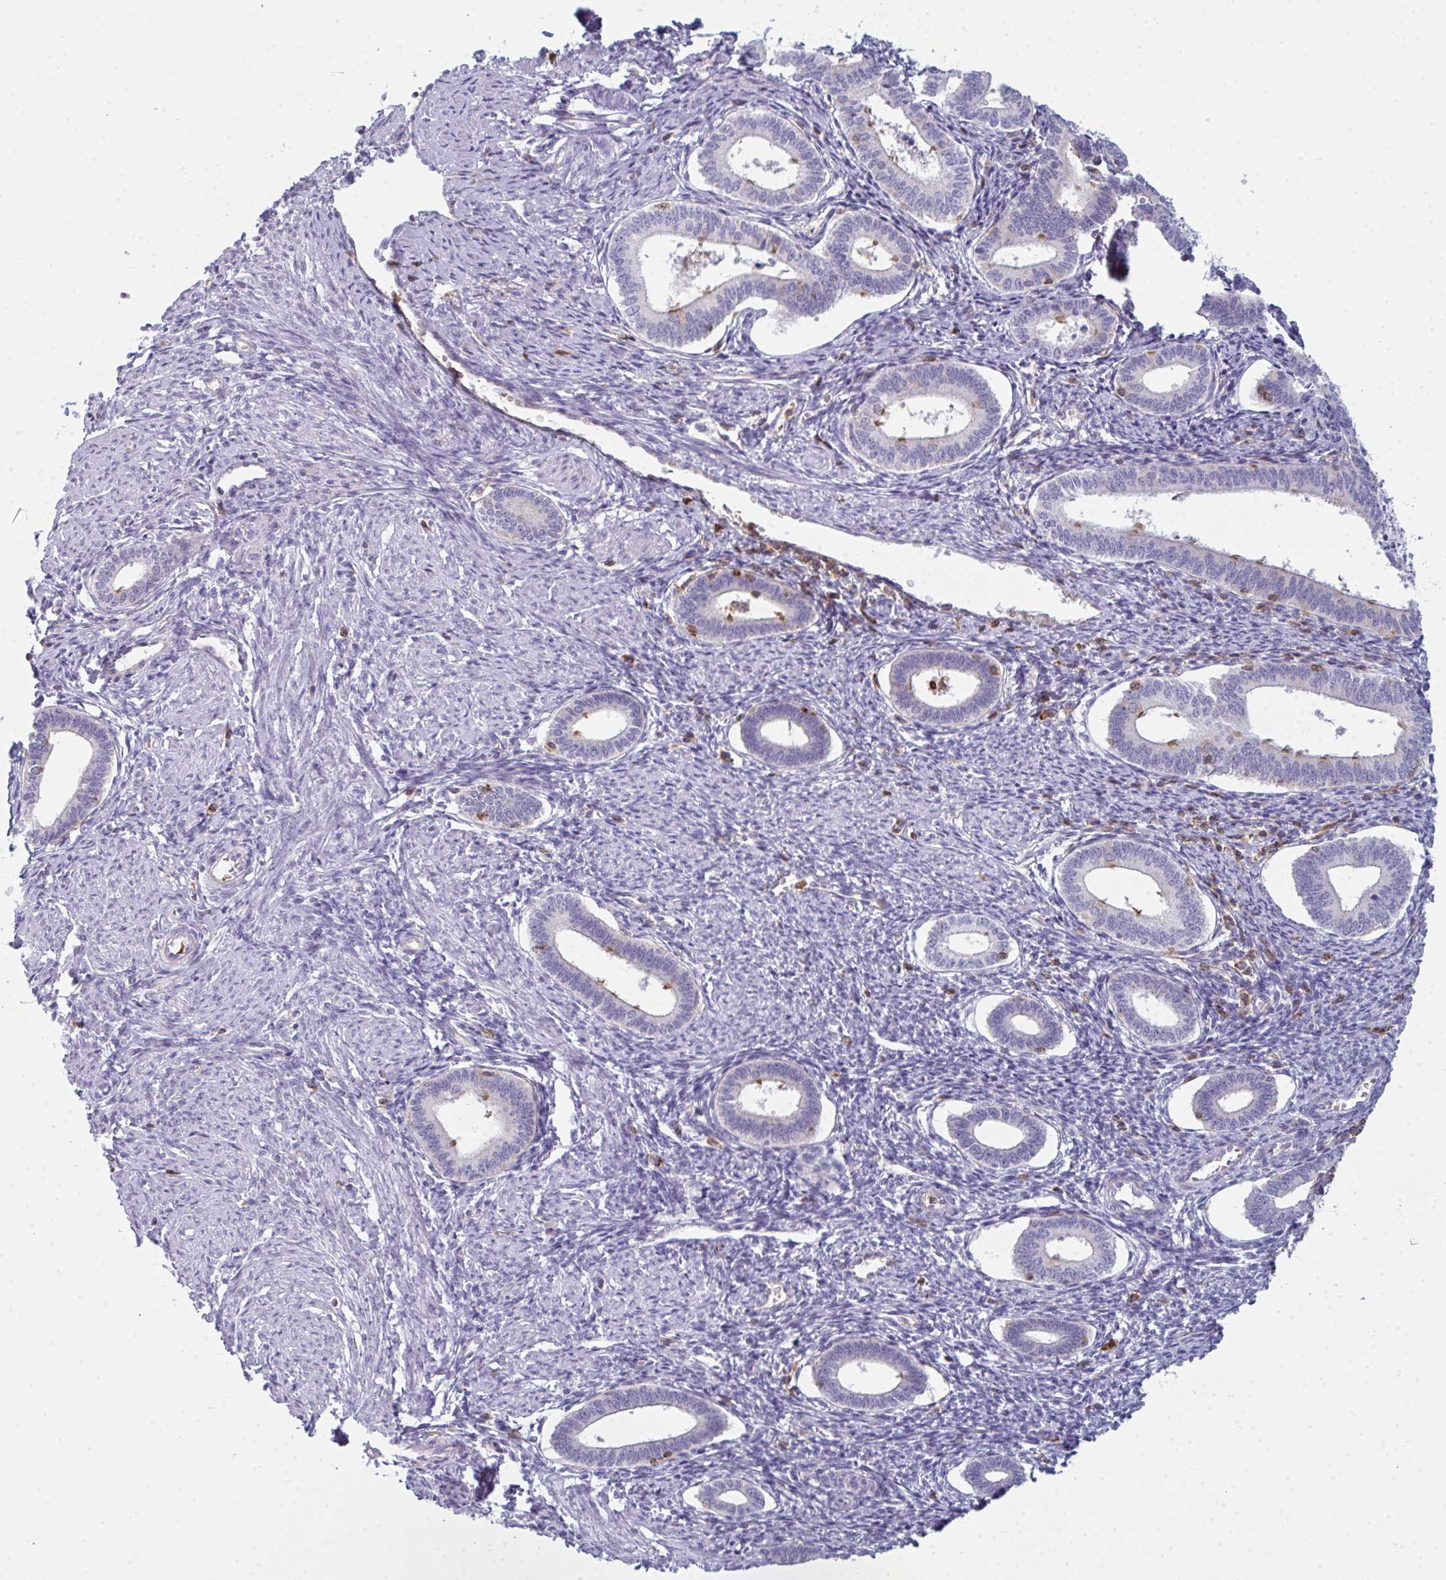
{"staining": {"intensity": "negative", "quantity": "none", "location": "none"}, "tissue": "endometrium", "cell_type": "Cells in endometrial stroma", "image_type": "normal", "snomed": [{"axis": "morphology", "description": "Normal tissue, NOS"}, {"axis": "topography", "description": "Endometrium"}], "caption": "Immunohistochemistry (IHC) micrograph of normal endometrium: endometrium stained with DAB (3,3'-diaminobenzidine) demonstrates no significant protein staining in cells in endometrial stroma.", "gene": "CD80", "patient": {"sex": "female", "age": 41}}